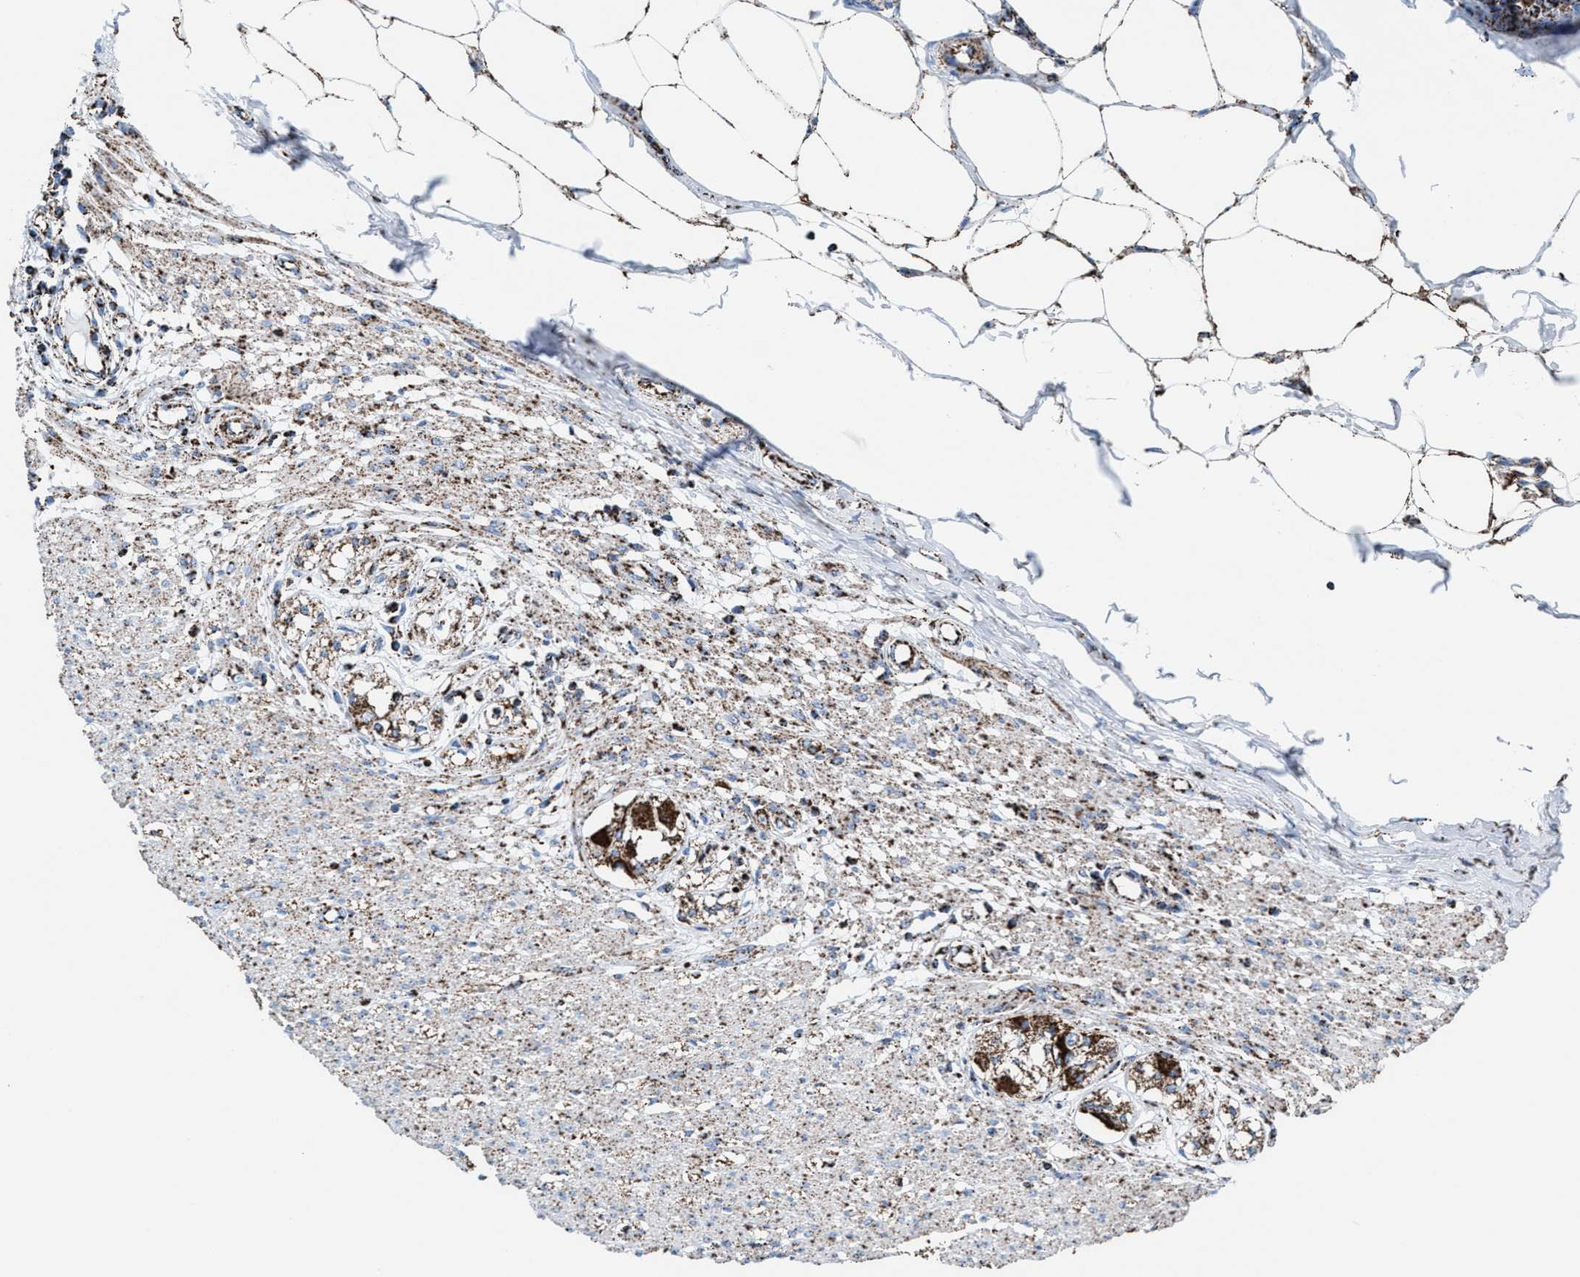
{"staining": {"intensity": "moderate", "quantity": ">75%", "location": "cytoplasmic/membranous"}, "tissue": "smooth muscle", "cell_type": "Smooth muscle cells", "image_type": "normal", "snomed": [{"axis": "morphology", "description": "Normal tissue, NOS"}, {"axis": "morphology", "description": "Adenocarcinoma, NOS"}, {"axis": "topography", "description": "Colon"}, {"axis": "topography", "description": "Peripheral nerve tissue"}], "caption": "Human smooth muscle stained with a brown dye demonstrates moderate cytoplasmic/membranous positive staining in about >75% of smooth muscle cells.", "gene": "ECHS1", "patient": {"sex": "male", "age": 14}}